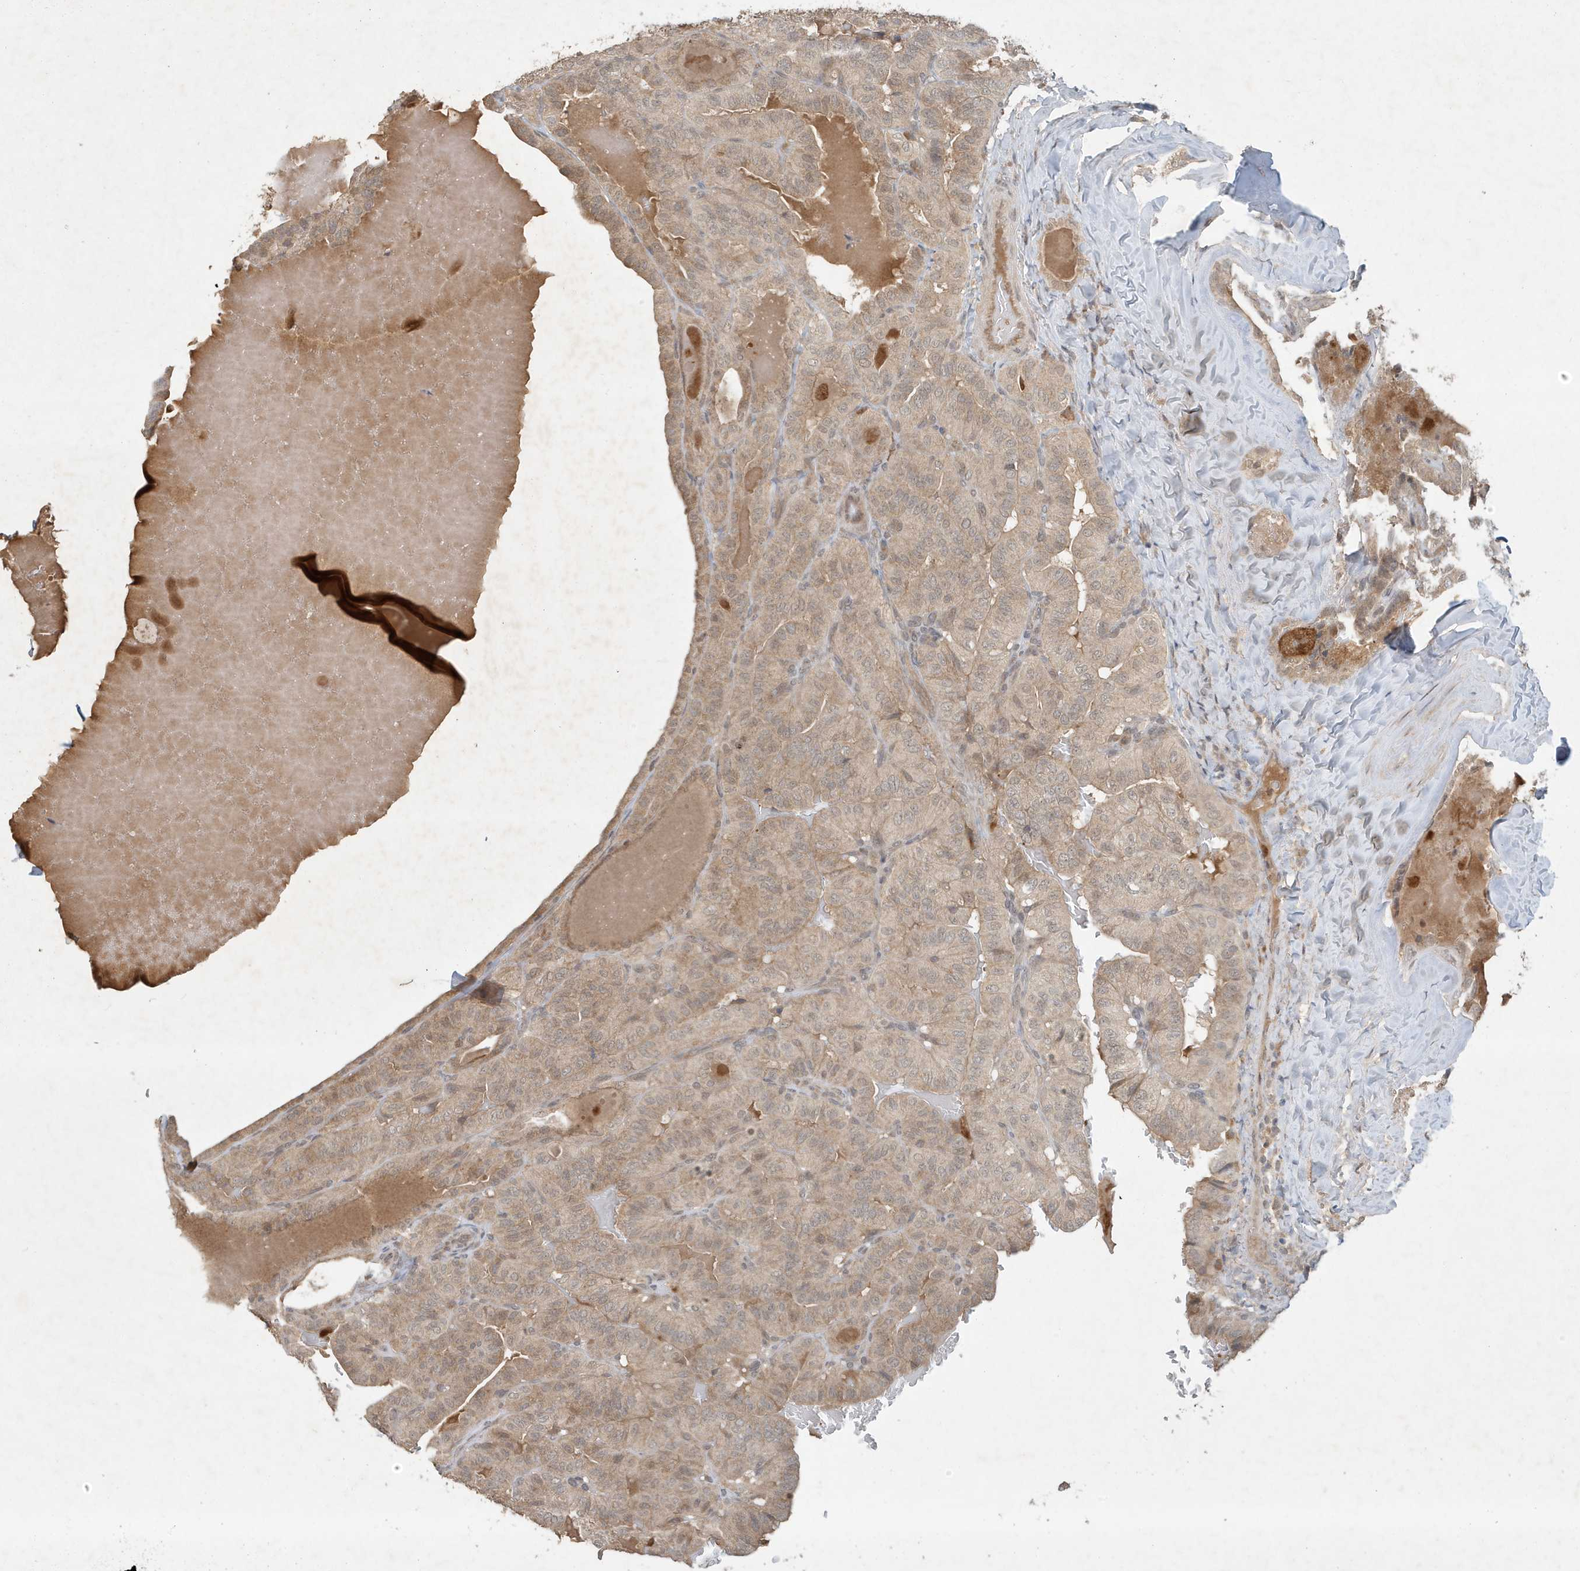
{"staining": {"intensity": "weak", "quantity": ">75%", "location": "cytoplasmic/membranous"}, "tissue": "thyroid cancer", "cell_type": "Tumor cells", "image_type": "cancer", "snomed": [{"axis": "morphology", "description": "Papillary adenocarcinoma, NOS"}, {"axis": "topography", "description": "Thyroid gland"}], "caption": "Immunohistochemistry (IHC) of human thyroid cancer (papillary adenocarcinoma) demonstrates low levels of weak cytoplasmic/membranous positivity in approximately >75% of tumor cells.", "gene": "ABCB9", "patient": {"sex": "male", "age": 77}}